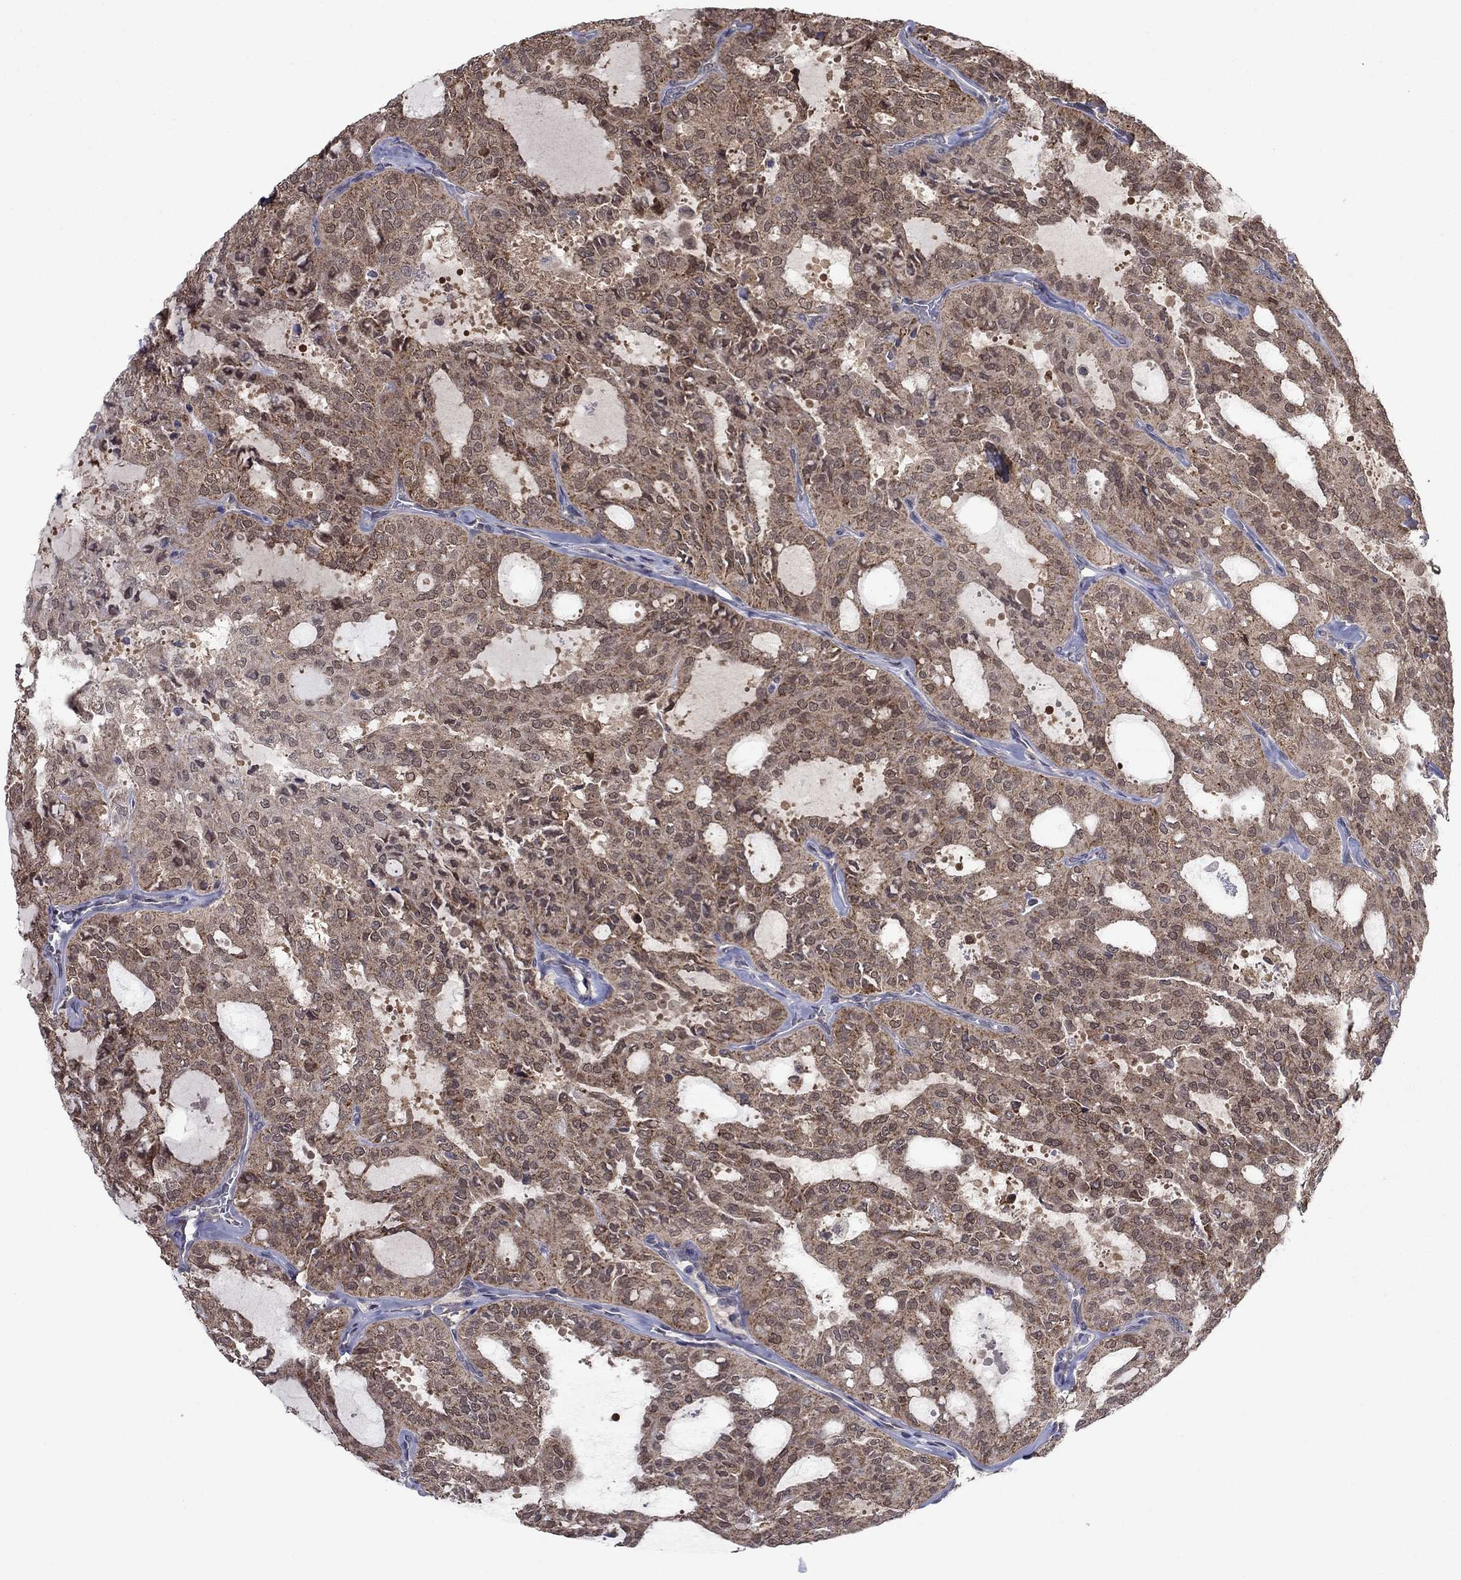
{"staining": {"intensity": "weak", "quantity": ">75%", "location": "cytoplasmic/membranous"}, "tissue": "thyroid cancer", "cell_type": "Tumor cells", "image_type": "cancer", "snomed": [{"axis": "morphology", "description": "Follicular adenoma carcinoma, NOS"}, {"axis": "topography", "description": "Thyroid gland"}], "caption": "Immunohistochemistry micrograph of neoplastic tissue: thyroid follicular adenoma carcinoma stained using IHC reveals low levels of weak protein expression localized specifically in the cytoplasmic/membranous of tumor cells, appearing as a cytoplasmic/membranous brown color.", "gene": "GRHPR", "patient": {"sex": "male", "age": 75}}